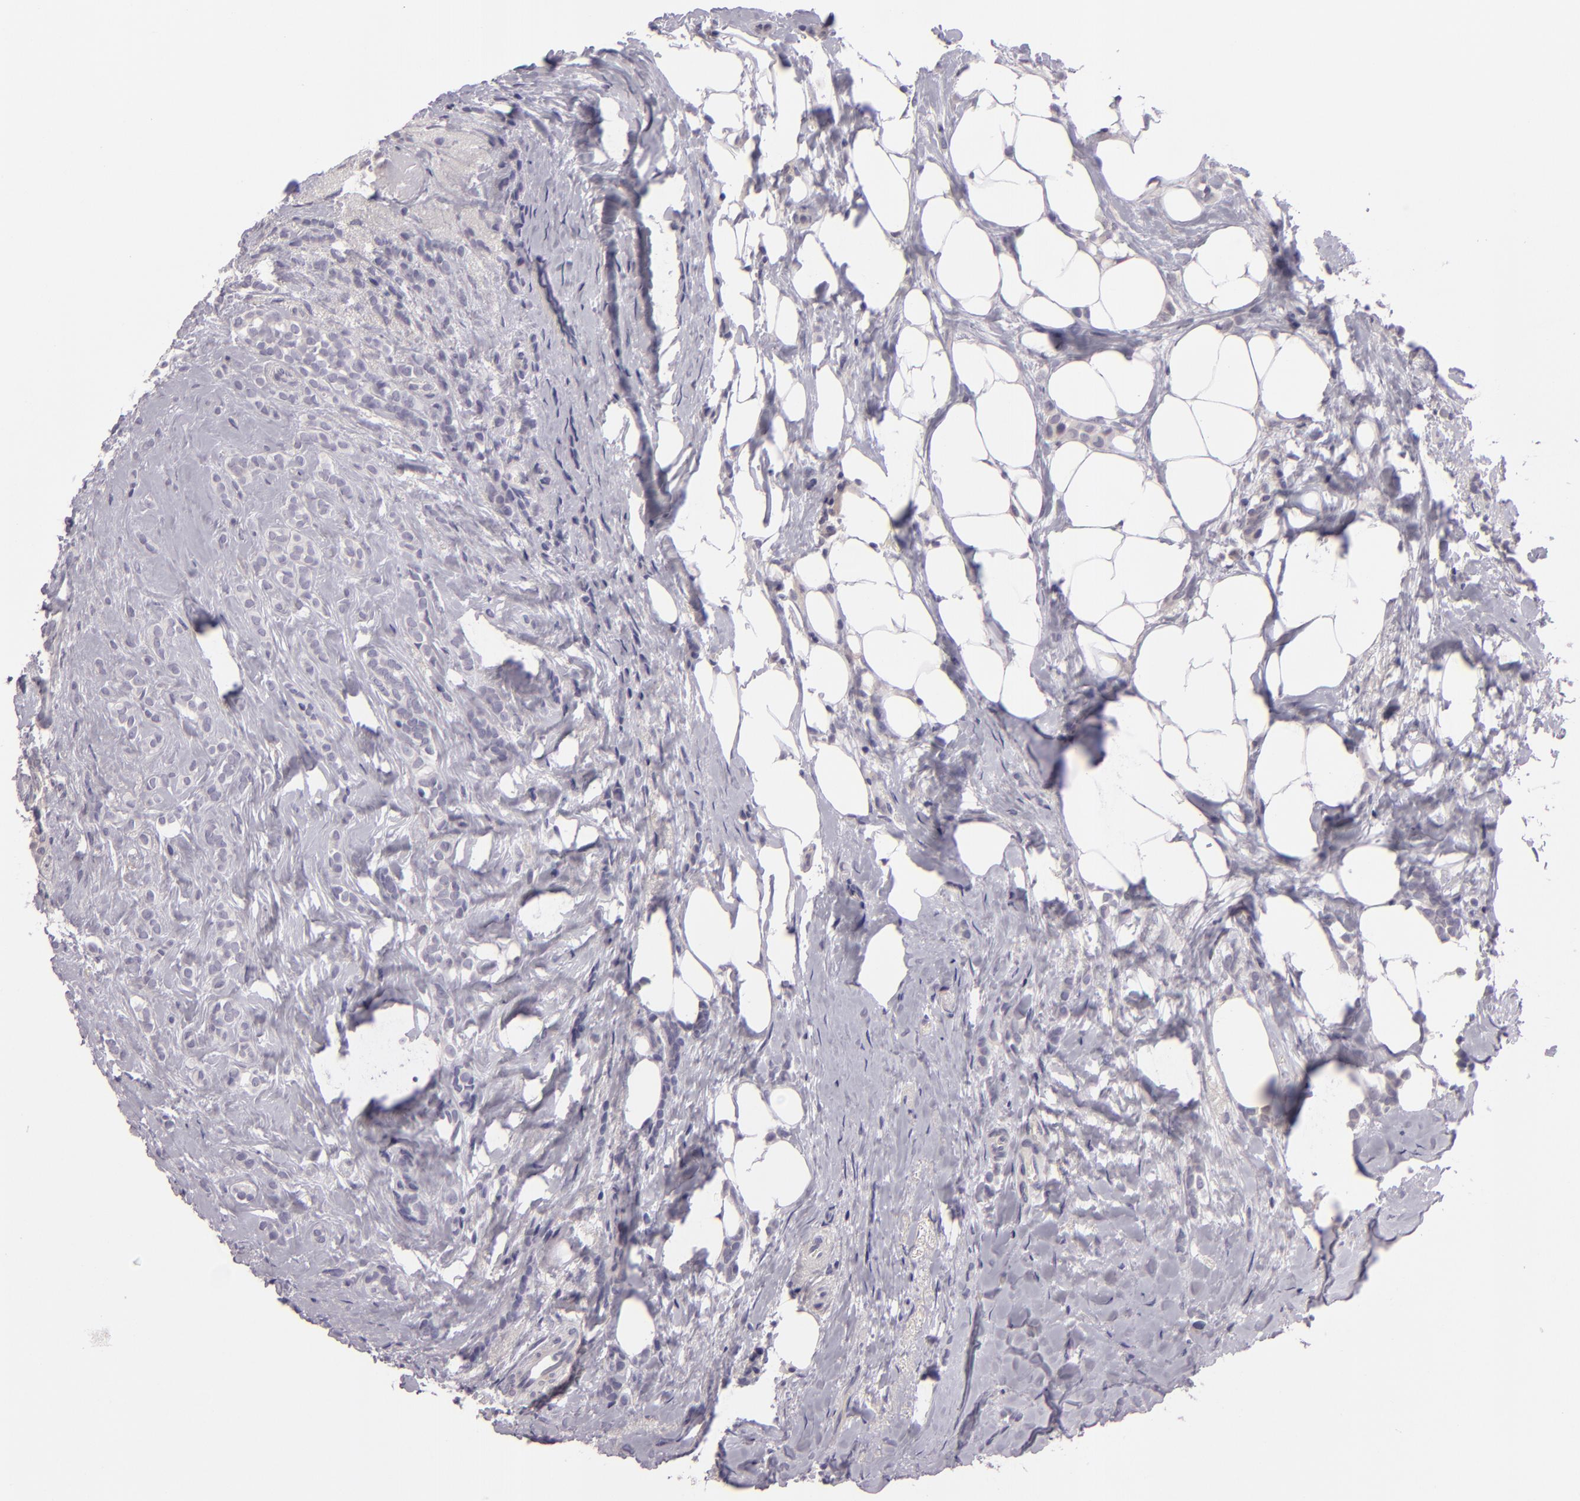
{"staining": {"intensity": "negative", "quantity": "none", "location": "none"}, "tissue": "breast cancer", "cell_type": "Tumor cells", "image_type": "cancer", "snomed": [{"axis": "morphology", "description": "Lobular carcinoma"}, {"axis": "topography", "description": "Breast"}], "caption": "Image shows no significant protein staining in tumor cells of lobular carcinoma (breast).", "gene": "EGFL6", "patient": {"sex": "female", "age": 56}}